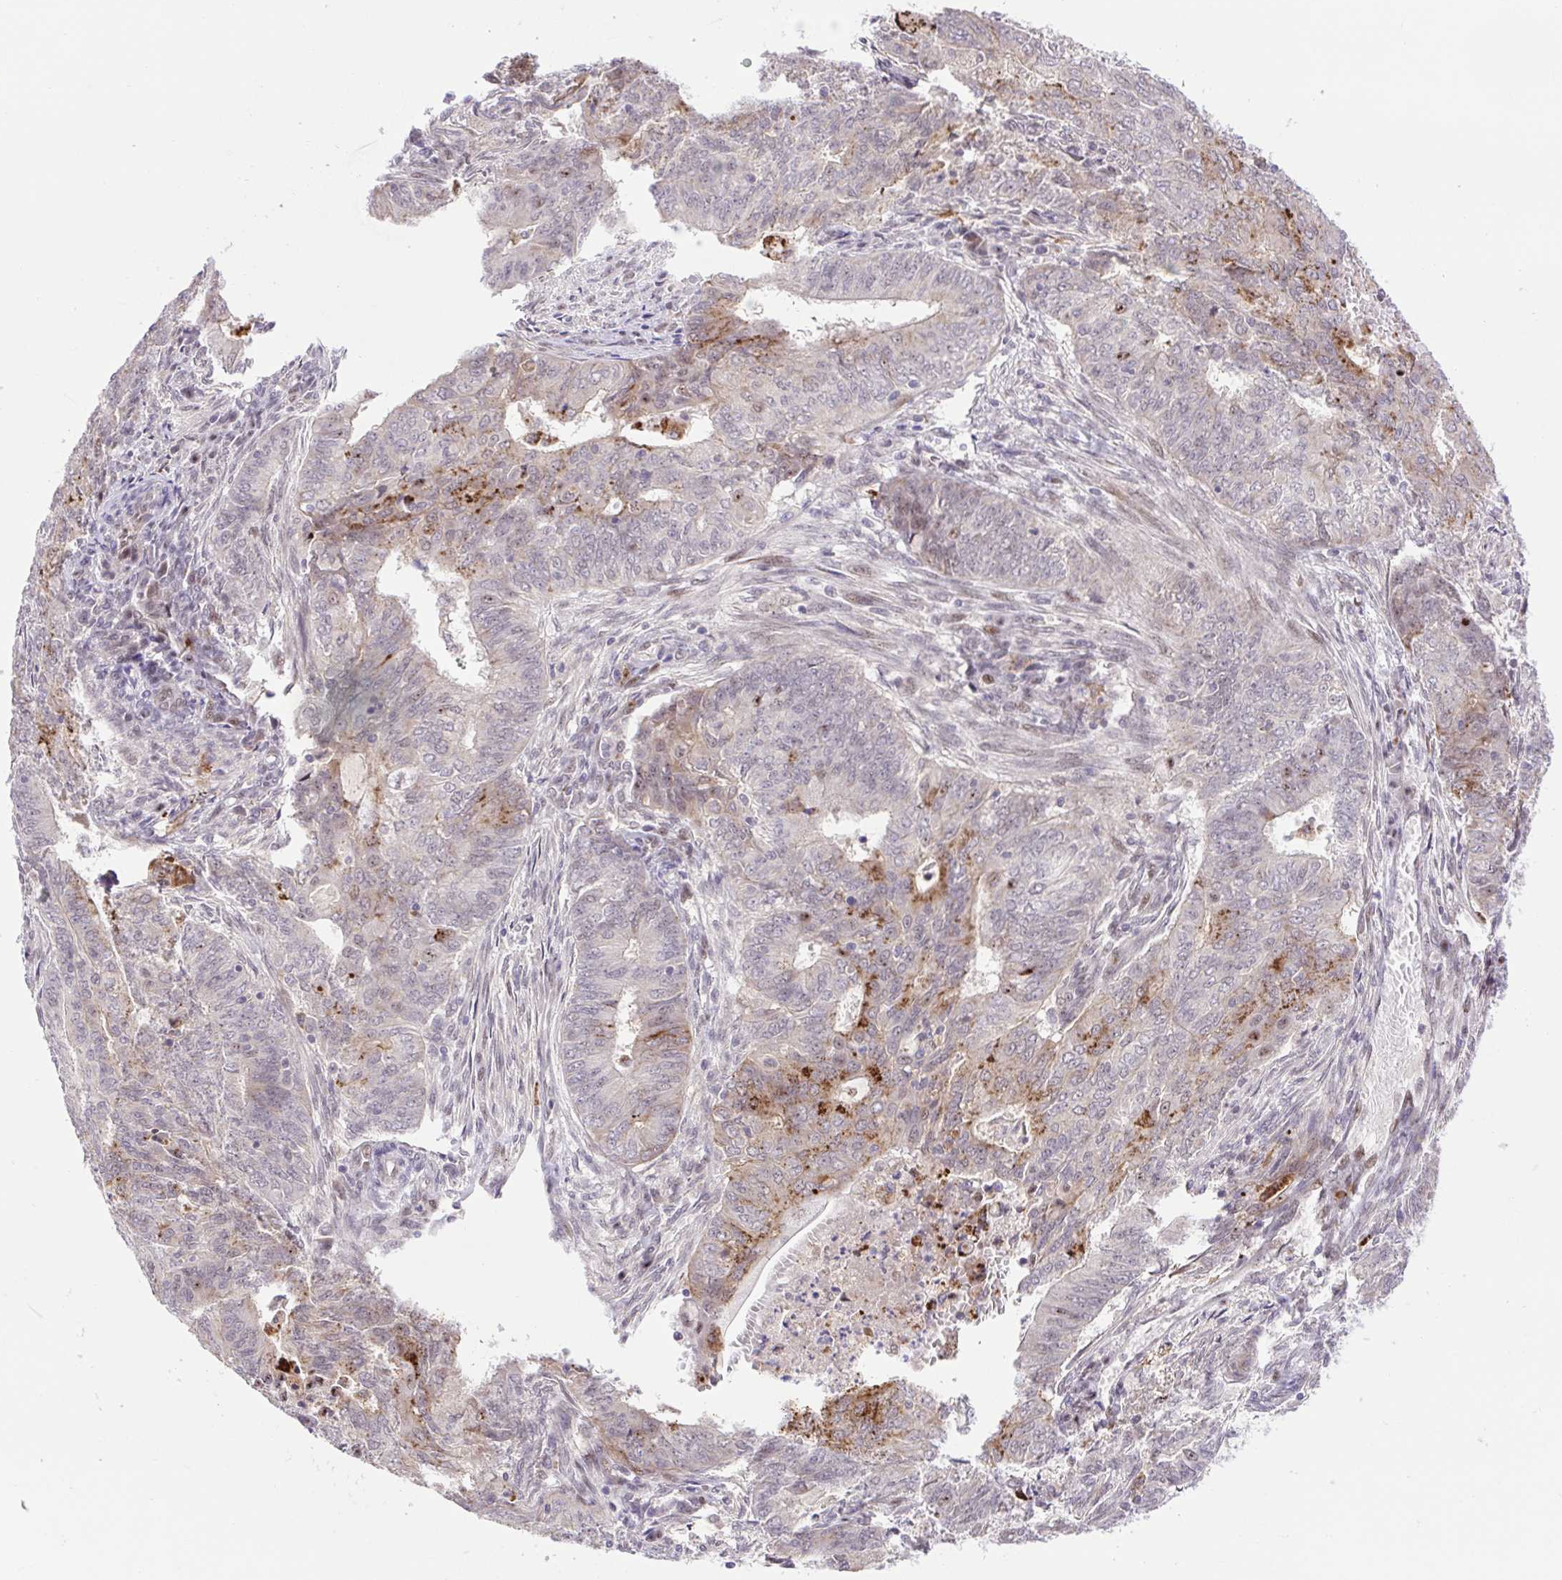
{"staining": {"intensity": "moderate", "quantity": "<25%", "location": "cytoplasmic/membranous"}, "tissue": "endometrial cancer", "cell_type": "Tumor cells", "image_type": "cancer", "snomed": [{"axis": "morphology", "description": "Adenocarcinoma, NOS"}, {"axis": "topography", "description": "Endometrium"}], "caption": "DAB immunohistochemical staining of human endometrial cancer (adenocarcinoma) exhibits moderate cytoplasmic/membranous protein staining in about <25% of tumor cells.", "gene": "ERG", "patient": {"sex": "female", "age": 62}}